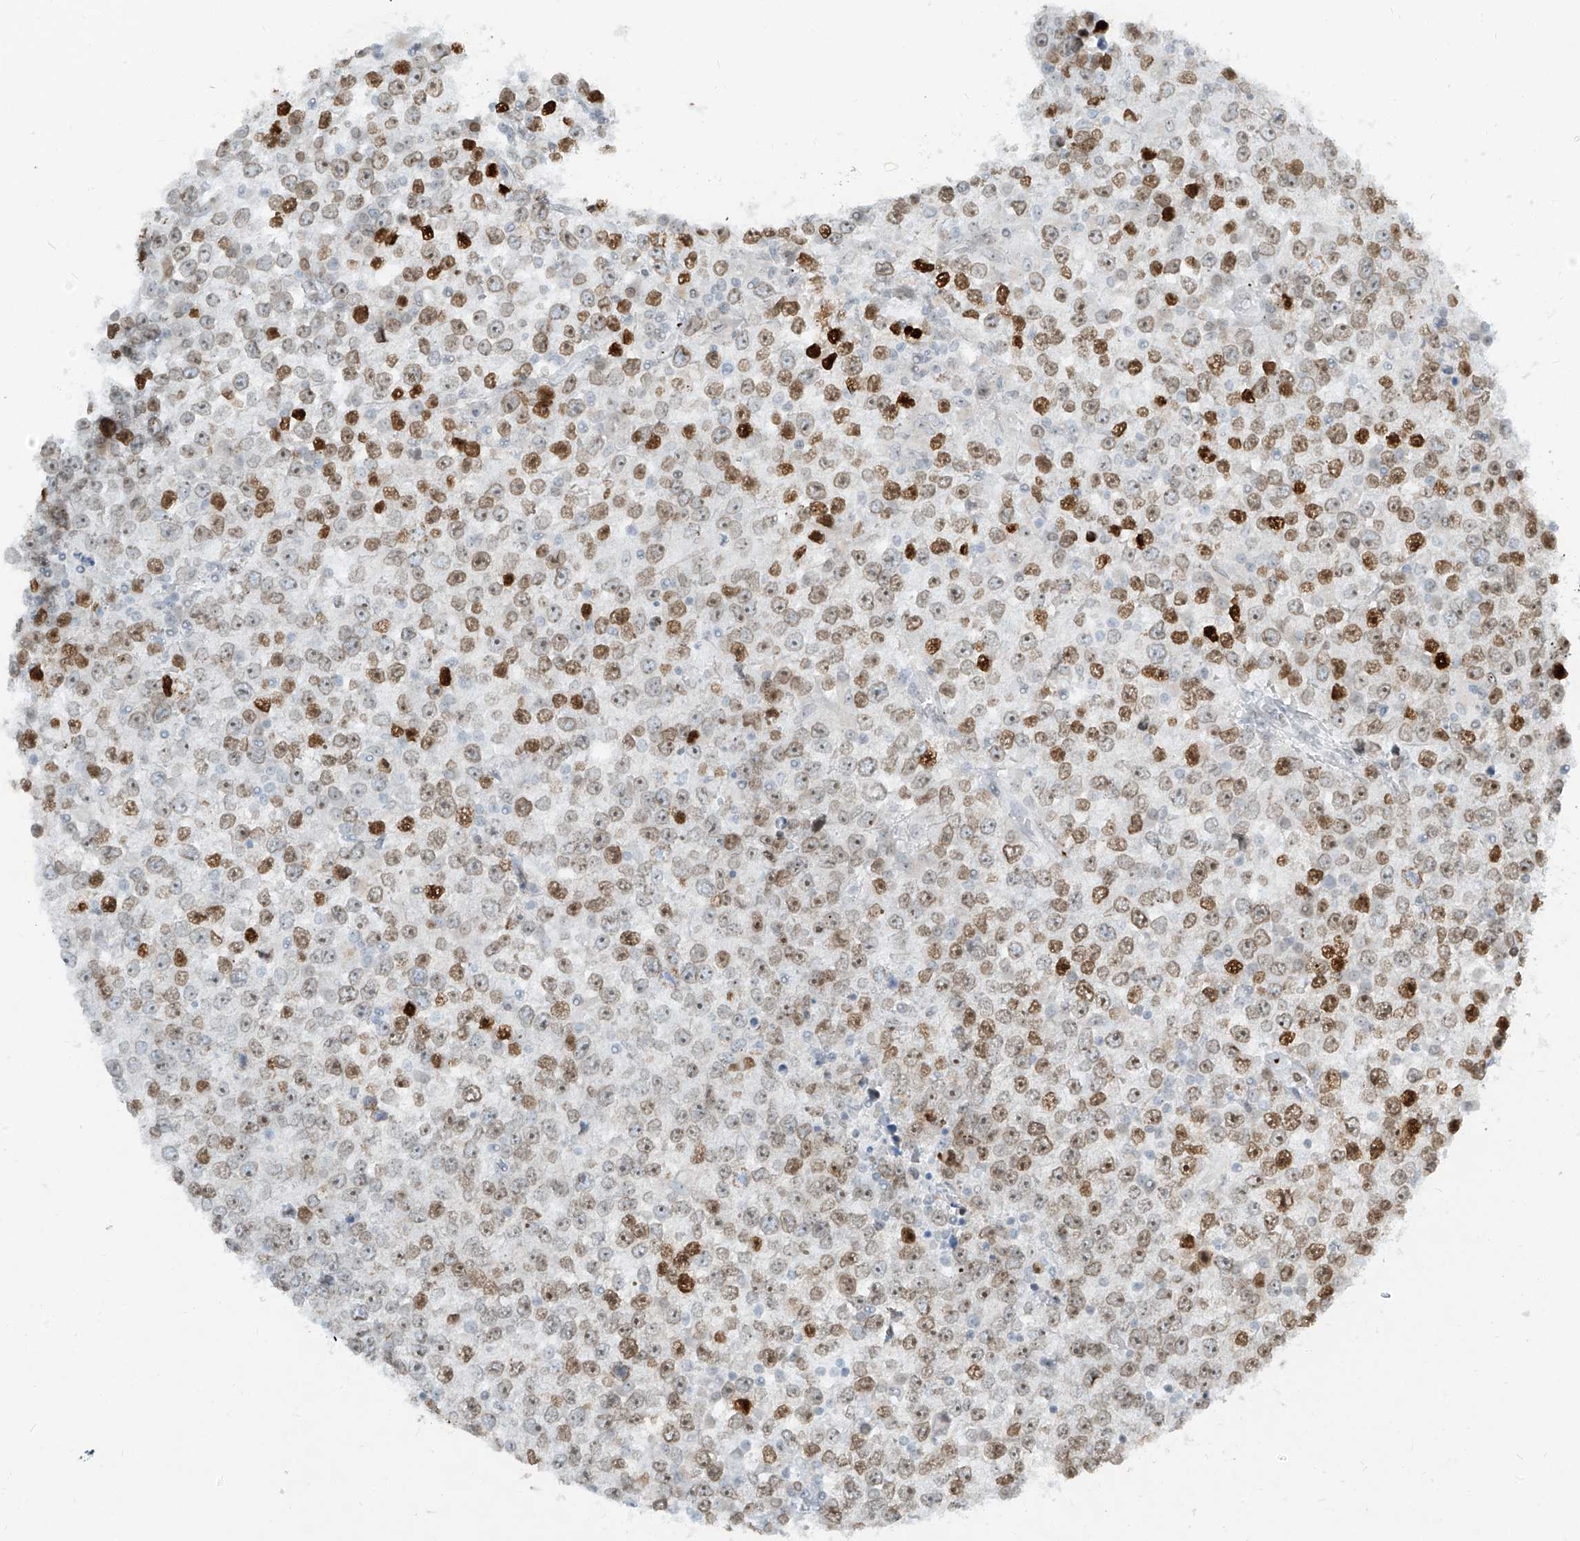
{"staining": {"intensity": "strong", "quantity": "25%-75%", "location": "nuclear"}, "tissue": "testis cancer", "cell_type": "Tumor cells", "image_type": "cancer", "snomed": [{"axis": "morphology", "description": "Seminoma, NOS"}, {"axis": "topography", "description": "Testis"}], "caption": "Tumor cells display high levels of strong nuclear staining in about 25%-75% of cells in testis cancer (seminoma). The protein of interest is shown in brown color, while the nuclei are stained blue.", "gene": "SAMD15", "patient": {"sex": "male", "age": 65}}